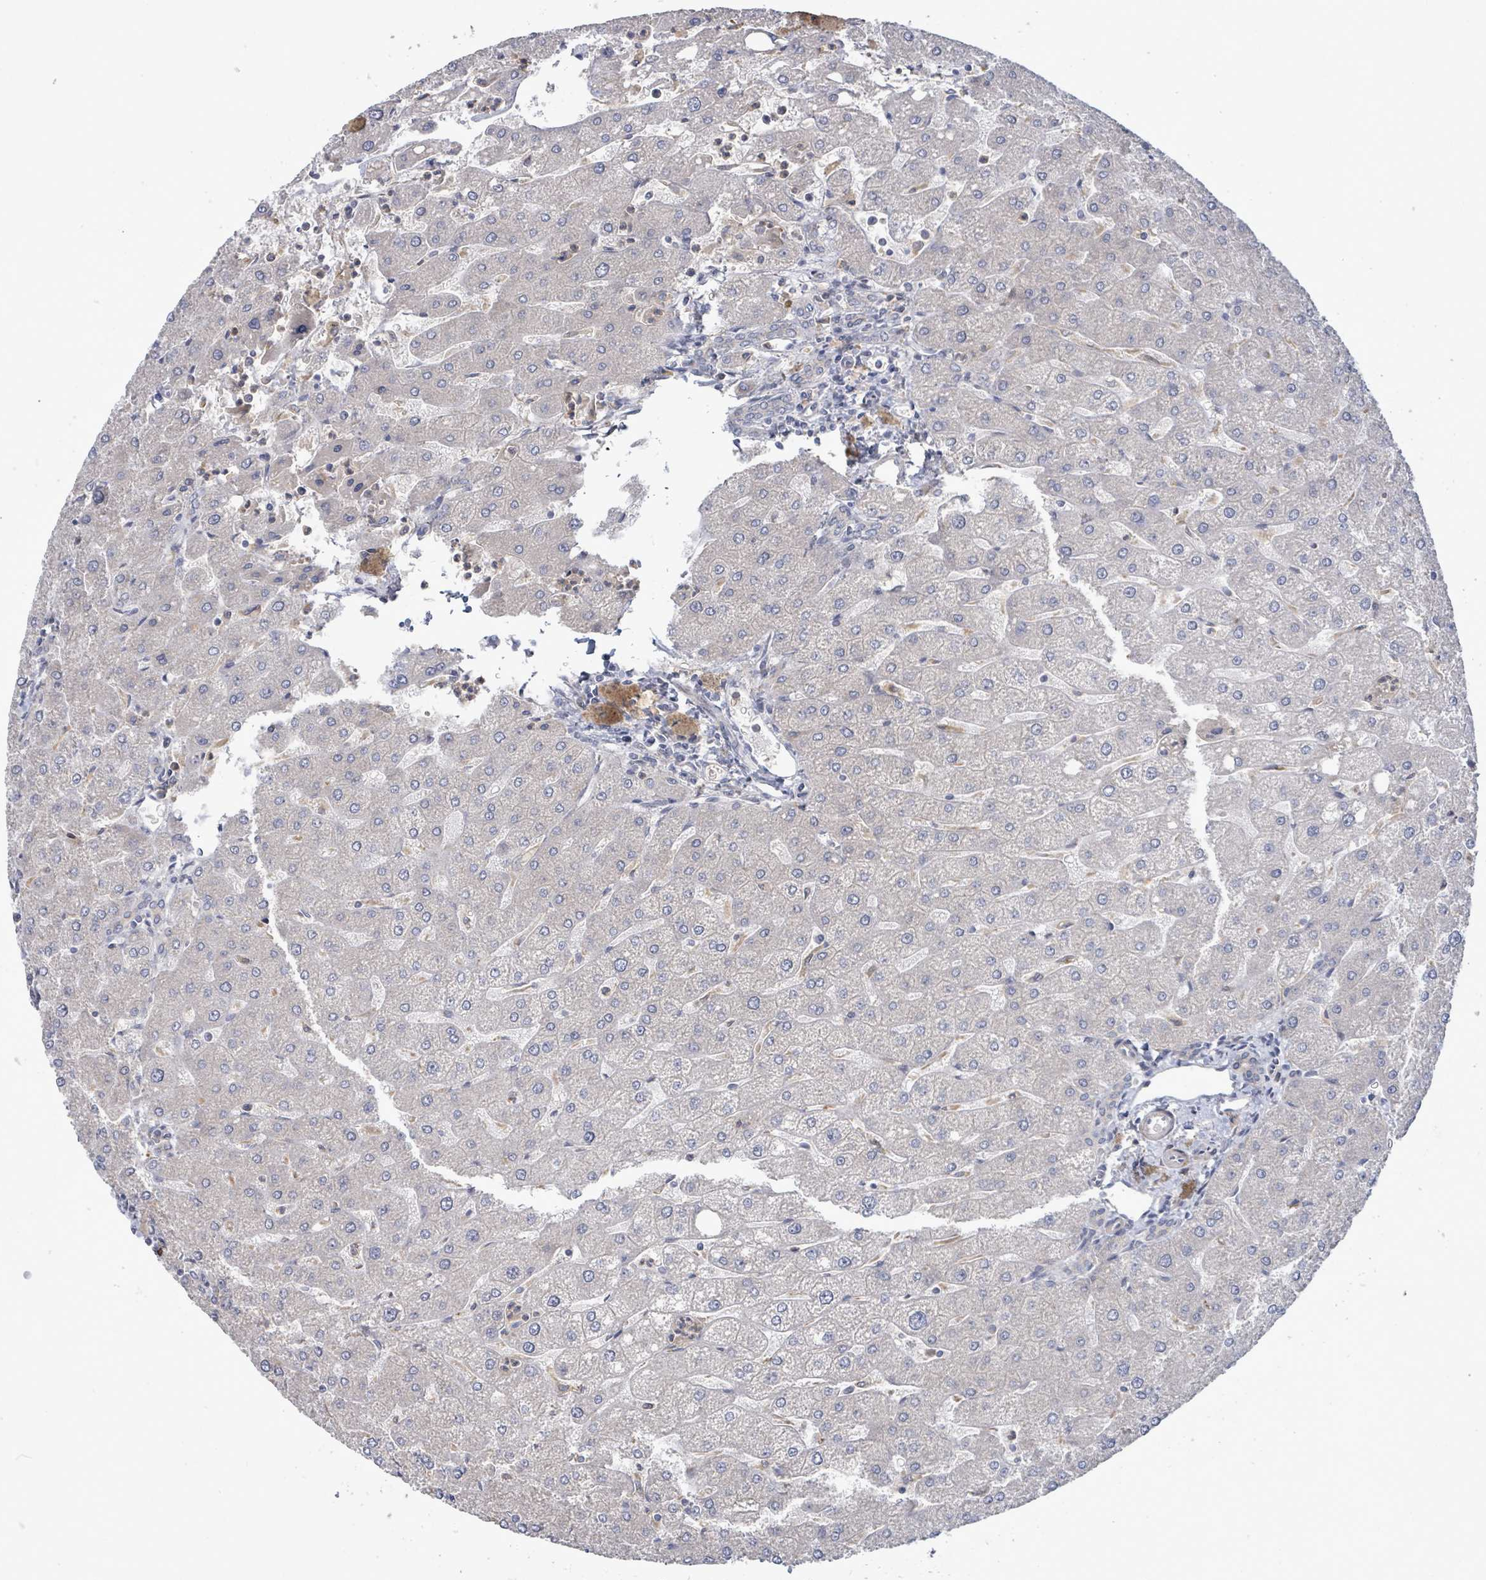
{"staining": {"intensity": "negative", "quantity": "none", "location": "none"}, "tissue": "liver", "cell_type": "Cholangiocytes", "image_type": "normal", "snomed": [{"axis": "morphology", "description": "Normal tissue, NOS"}, {"axis": "topography", "description": "Liver"}], "caption": "High power microscopy micrograph of an immunohistochemistry micrograph of unremarkable liver, revealing no significant expression in cholangiocytes. Brightfield microscopy of IHC stained with DAB (3,3'-diaminobenzidine) (brown) and hematoxylin (blue), captured at high magnification.", "gene": "SLIT3", "patient": {"sex": "male", "age": 67}}